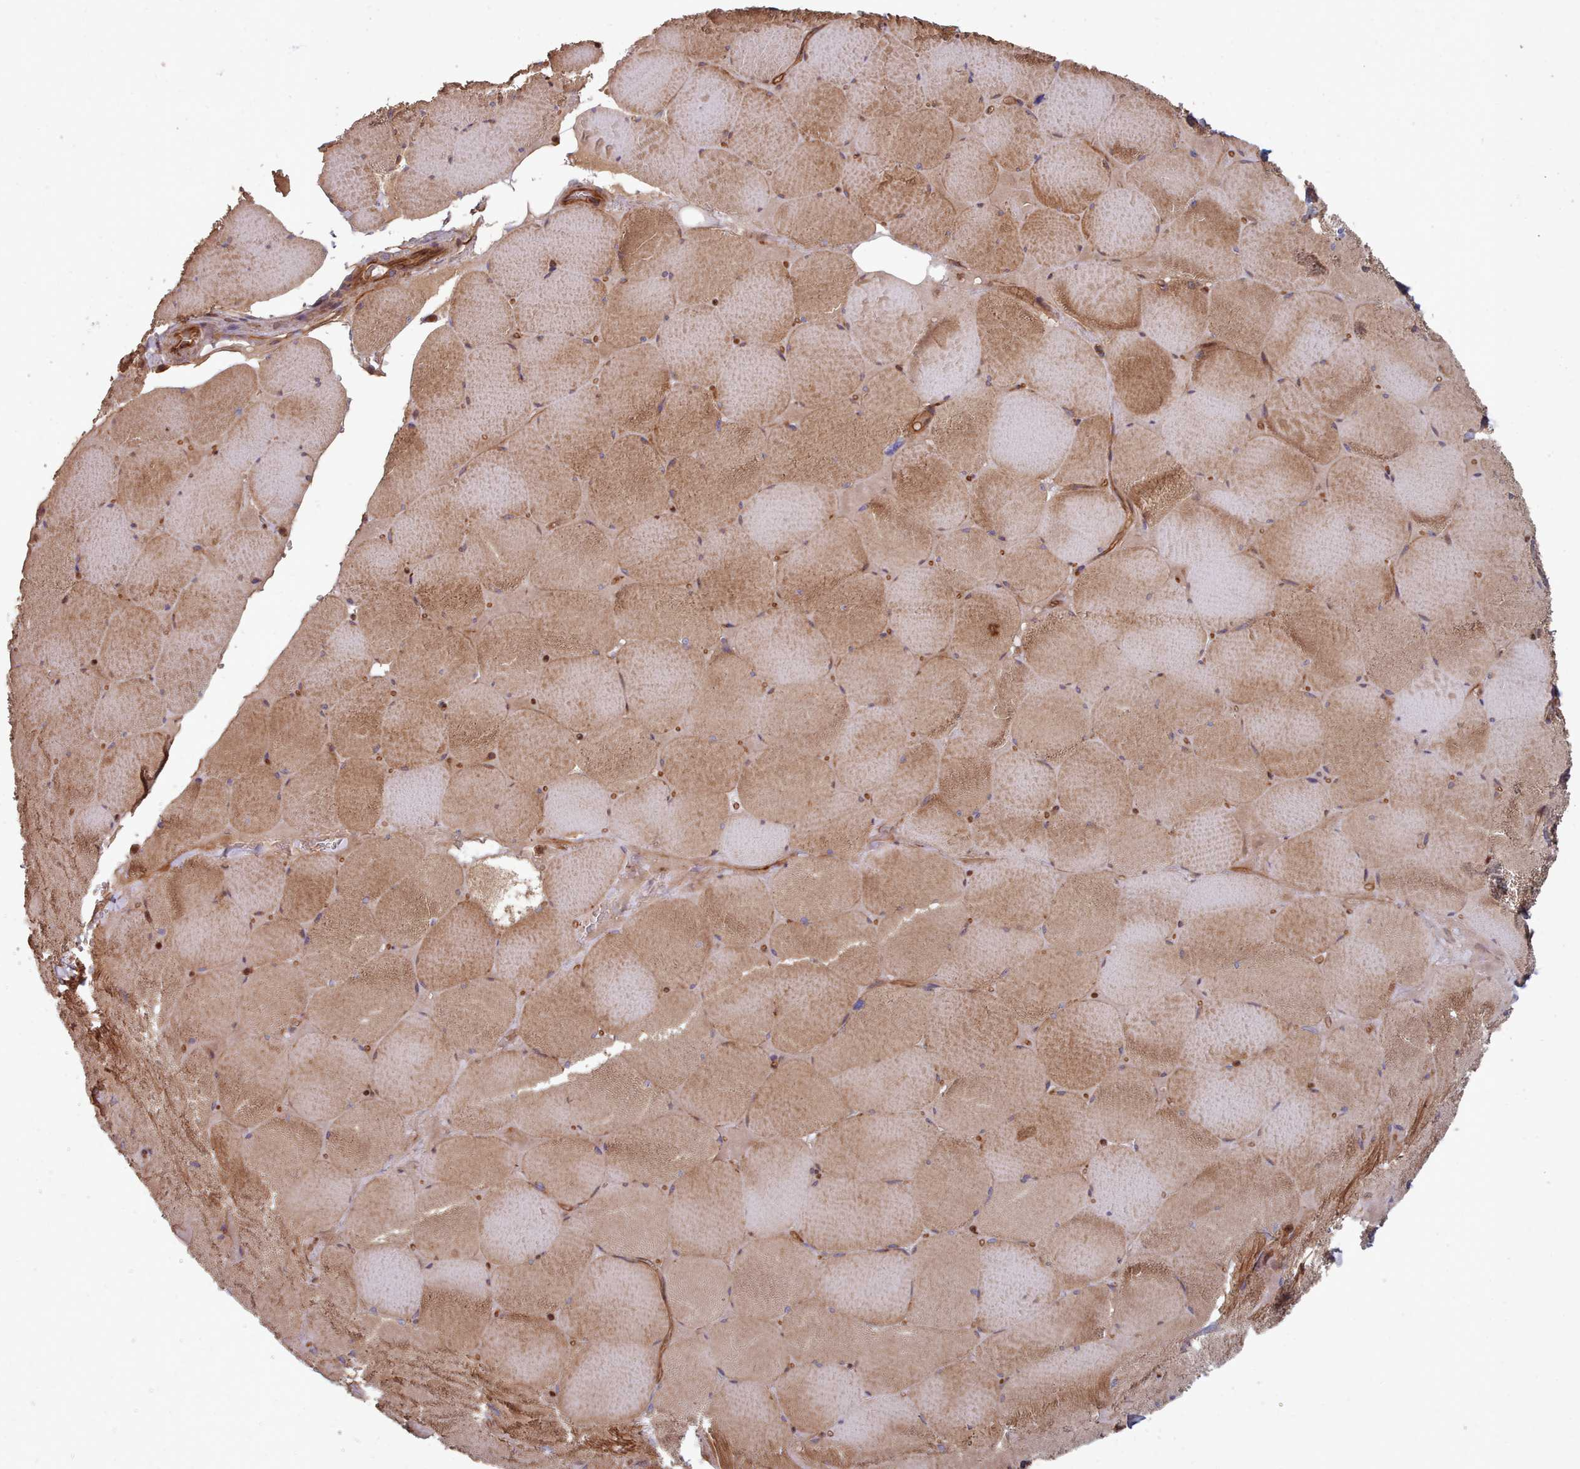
{"staining": {"intensity": "strong", "quantity": ">75%", "location": "cytoplasmic/membranous"}, "tissue": "skeletal muscle", "cell_type": "Myocytes", "image_type": "normal", "snomed": [{"axis": "morphology", "description": "Normal tissue, NOS"}, {"axis": "topography", "description": "Skeletal muscle"}, {"axis": "topography", "description": "Head-Neck"}], "caption": "A photomicrograph of skeletal muscle stained for a protein reveals strong cytoplasmic/membranous brown staining in myocytes. The staining was performed using DAB to visualize the protein expression in brown, while the nuclei were stained in blue with hematoxylin (Magnification: 20x).", "gene": "THSD7B", "patient": {"sex": "male", "age": 66}}